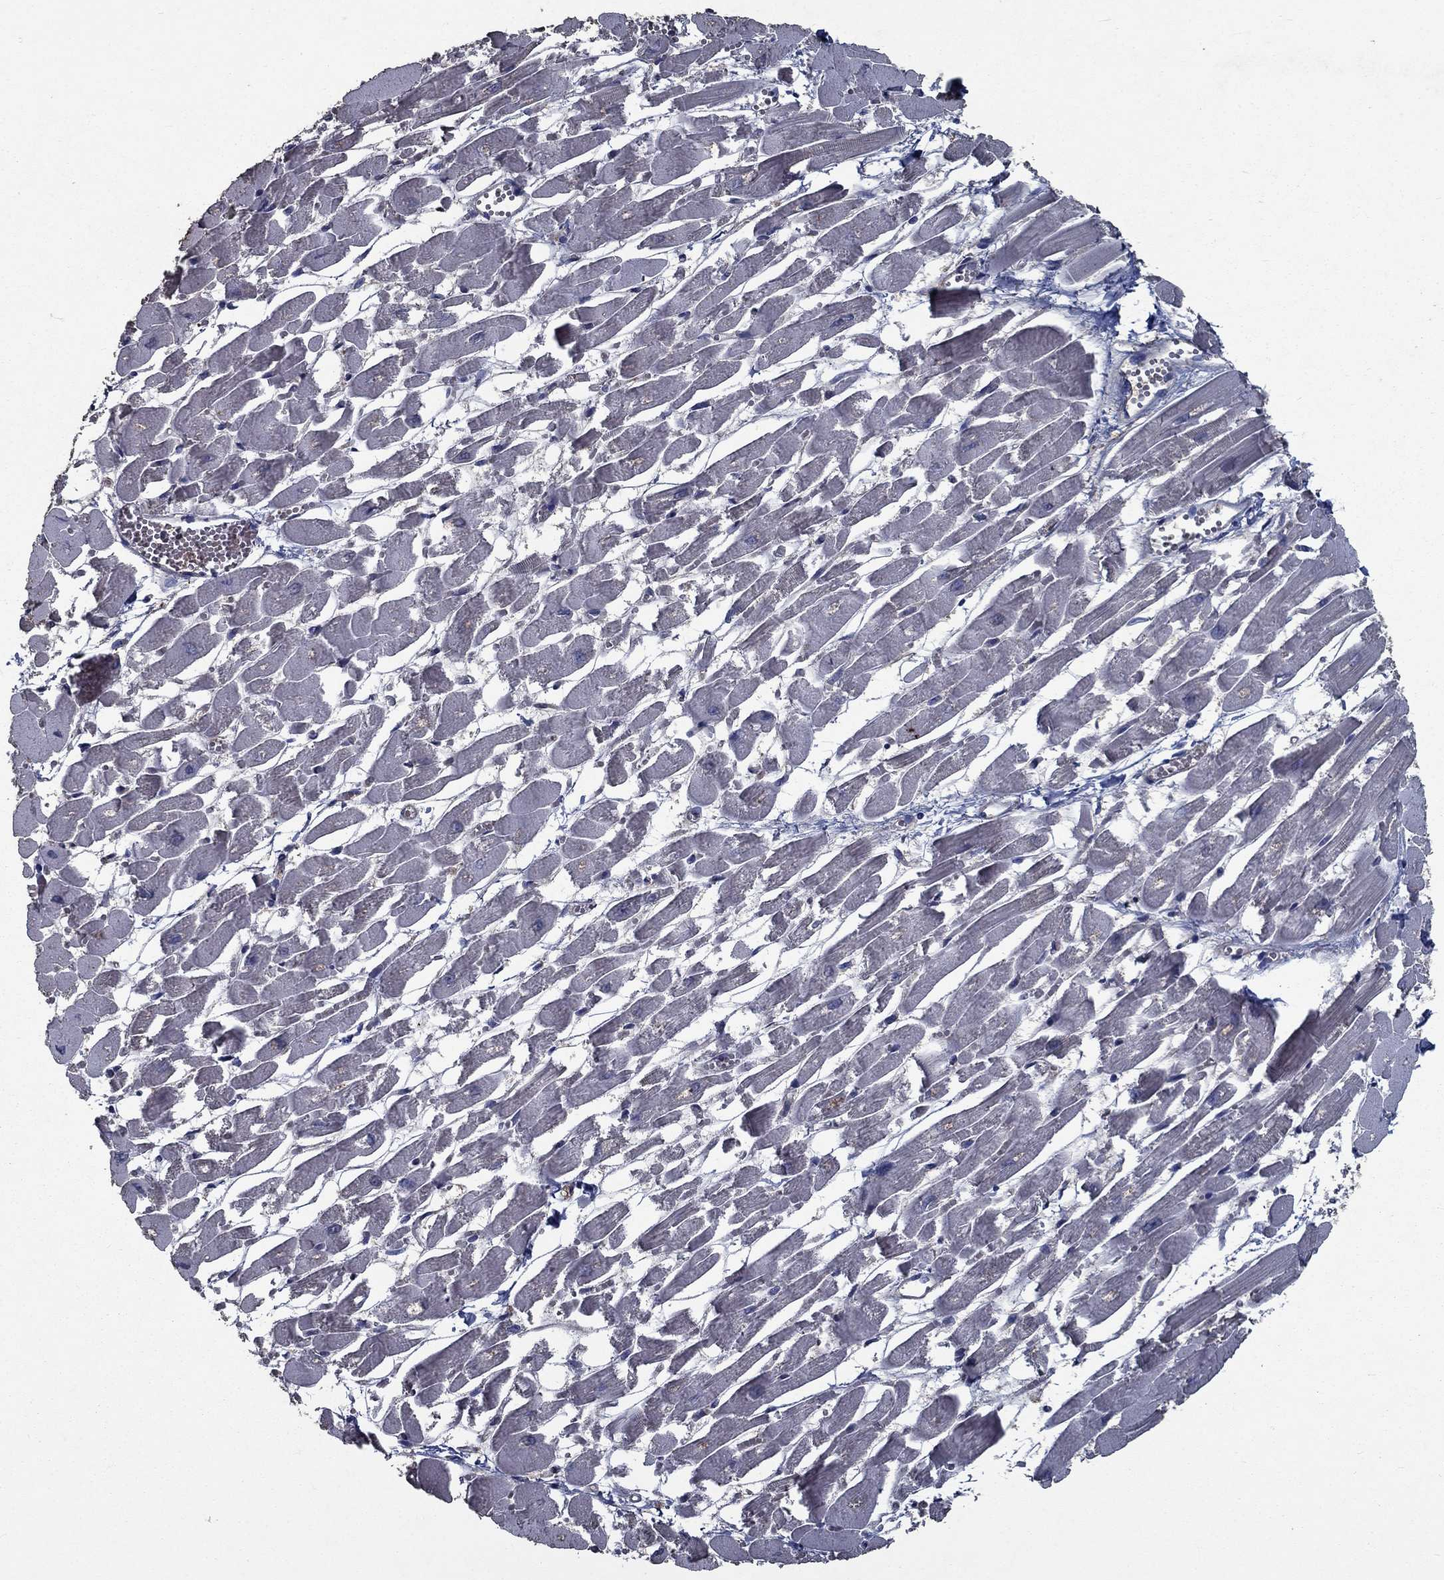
{"staining": {"intensity": "negative", "quantity": "none", "location": "none"}, "tissue": "heart muscle", "cell_type": "Cardiomyocytes", "image_type": "normal", "snomed": [{"axis": "morphology", "description": "Normal tissue, NOS"}, {"axis": "topography", "description": "Heart"}], "caption": "DAB (3,3'-diaminobenzidine) immunohistochemical staining of unremarkable heart muscle exhibits no significant positivity in cardiomyocytes.", "gene": "SLC44A1", "patient": {"sex": "female", "age": 52}}